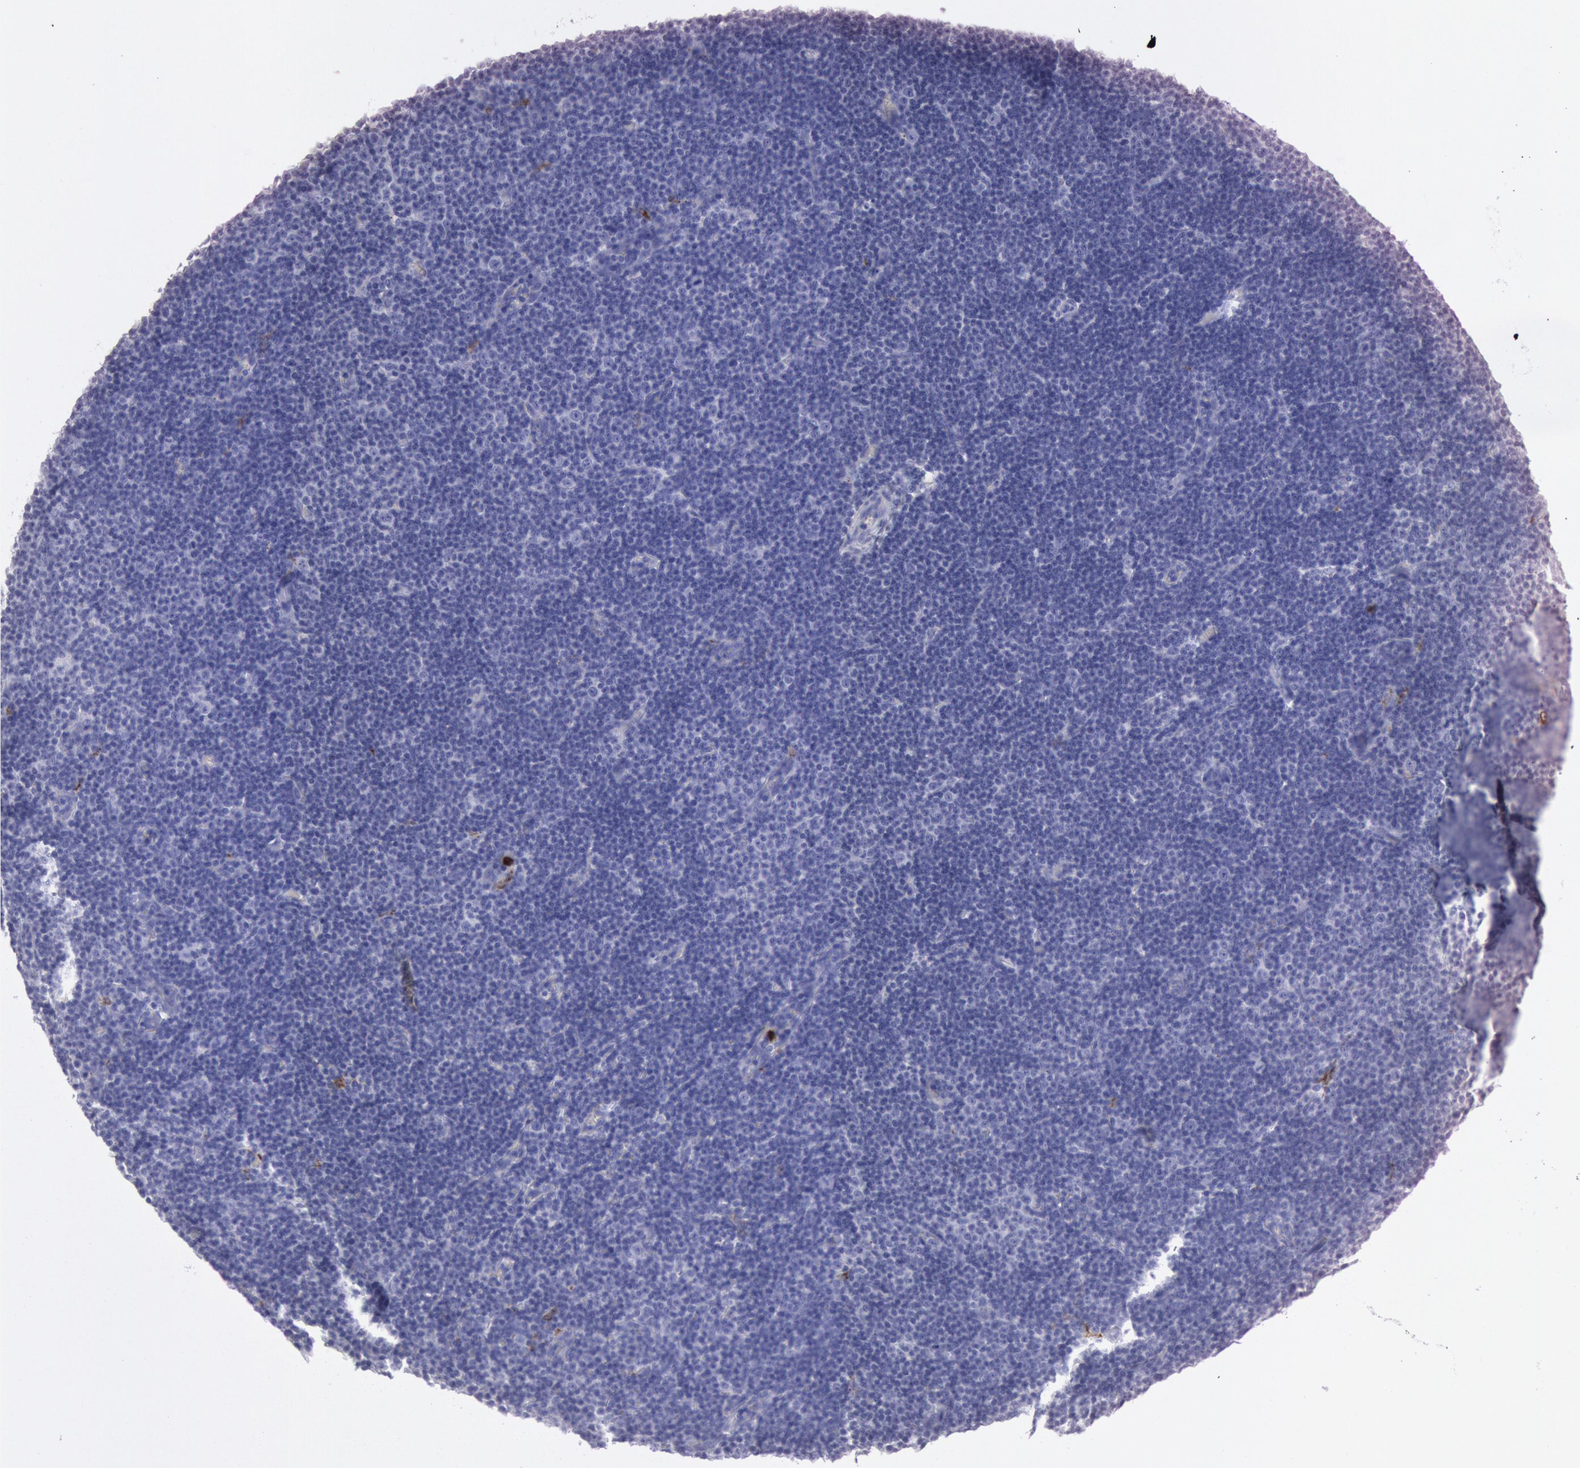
{"staining": {"intensity": "negative", "quantity": "none", "location": "none"}, "tissue": "lymphoma", "cell_type": "Tumor cells", "image_type": "cancer", "snomed": [{"axis": "morphology", "description": "Malignant lymphoma, non-Hodgkin's type, Low grade"}, {"axis": "topography", "description": "Lymph node"}], "caption": "High magnification brightfield microscopy of malignant lymphoma, non-Hodgkin's type (low-grade) stained with DAB (brown) and counterstained with hematoxylin (blue): tumor cells show no significant staining.", "gene": "FCN1", "patient": {"sex": "male", "age": 57}}